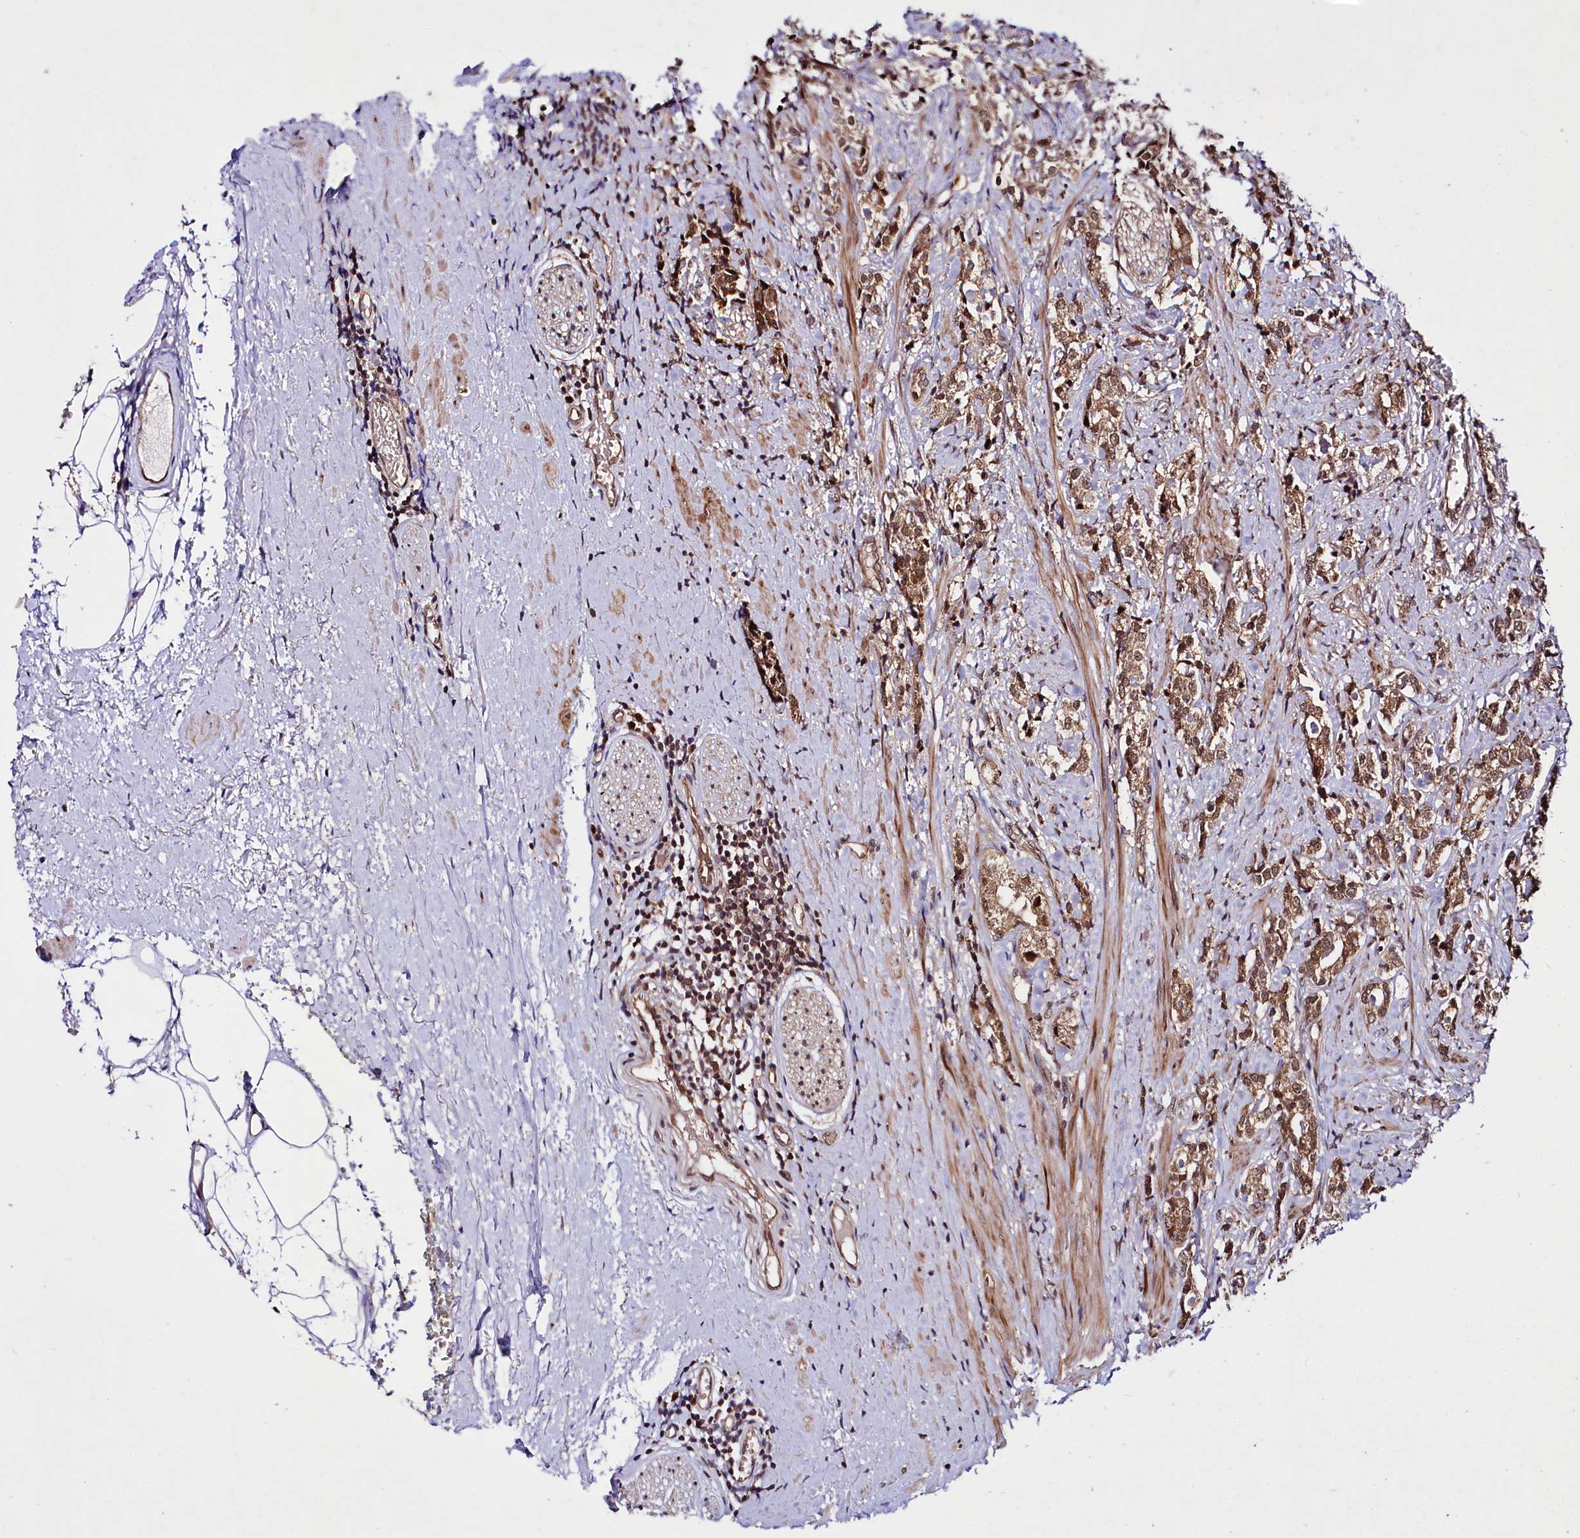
{"staining": {"intensity": "strong", "quantity": ">75%", "location": "cytoplasmic/membranous,nuclear"}, "tissue": "prostate cancer", "cell_type": "Tumor cells", "image_type": "cancer", "snomed": [{"axis": "morphology", "description": "Adenocarcinoma, High grade"}, {"axis": "topography", "description": "Prostate"}], "caption": "Immunohistochemistry (IHC) (DAB (3,3'-diaminobenzidine)) staining of human prostate cancer displays strong cytoplasmic/membranous and nuclear protein staining in approximately >75% of tumor cells. (DAB IHC with brightfield microscopy, high magnification).", "gene": "UBE3A", "patient": {"sex": "male", "age": 69}}